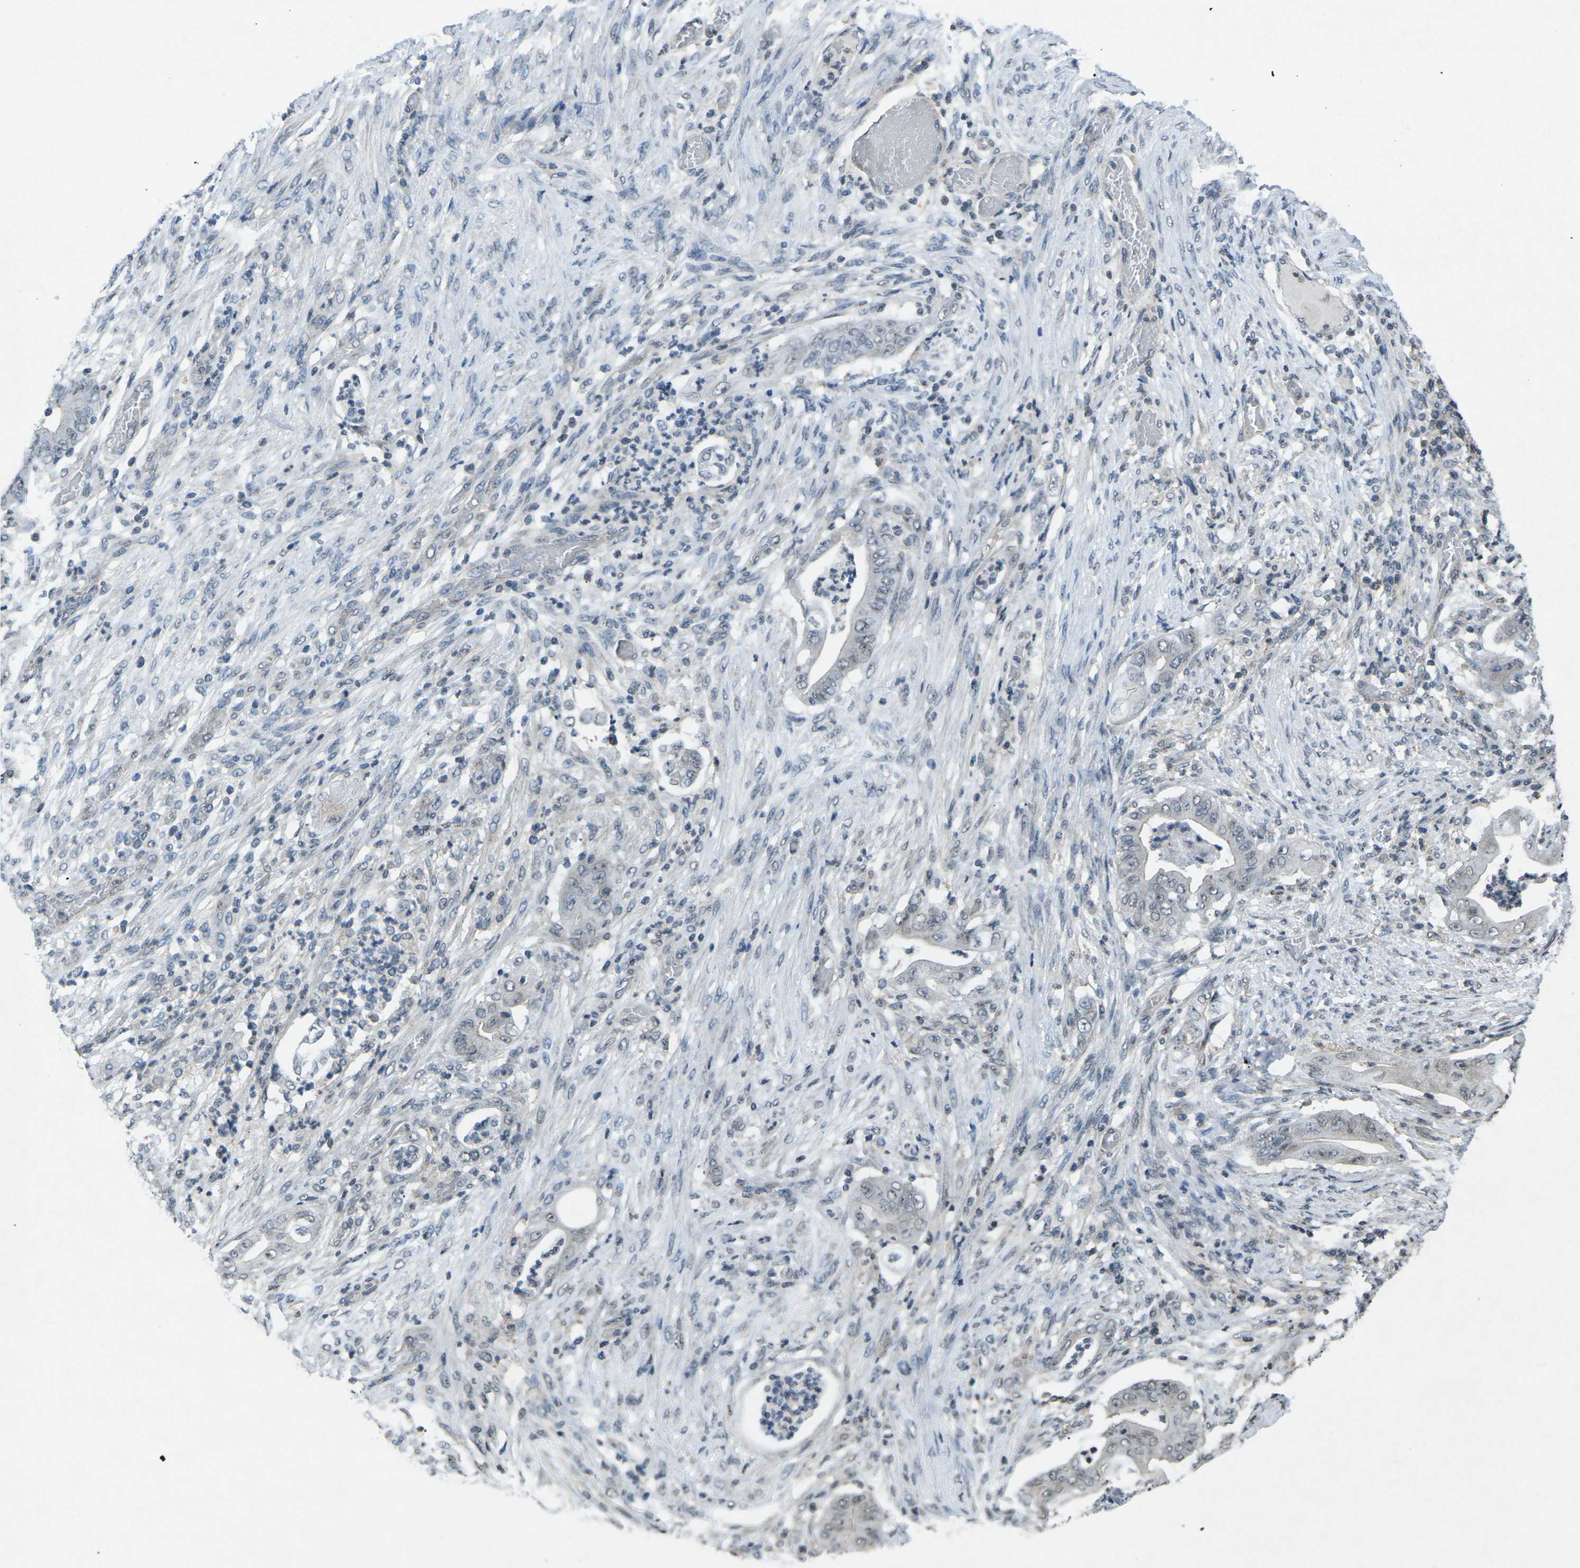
{"staining": {"intensity": "negative", "quantity": "none", "location": "none"}, "tissue": "stomach cancer", "cell_type": "Tumor cells", "image_type": "cancer", "snomed": [{"axis": "morphology", "description": "Adenocarcinoma, NOS"}, {"axis": "topography", "description": "Stomach"}], "caption": "The micrograph displays no staining of tumor cells in adenocarcinoma (stomach).", "gene": "TFR2", "patient": {"sex": "female", "age": 73}}